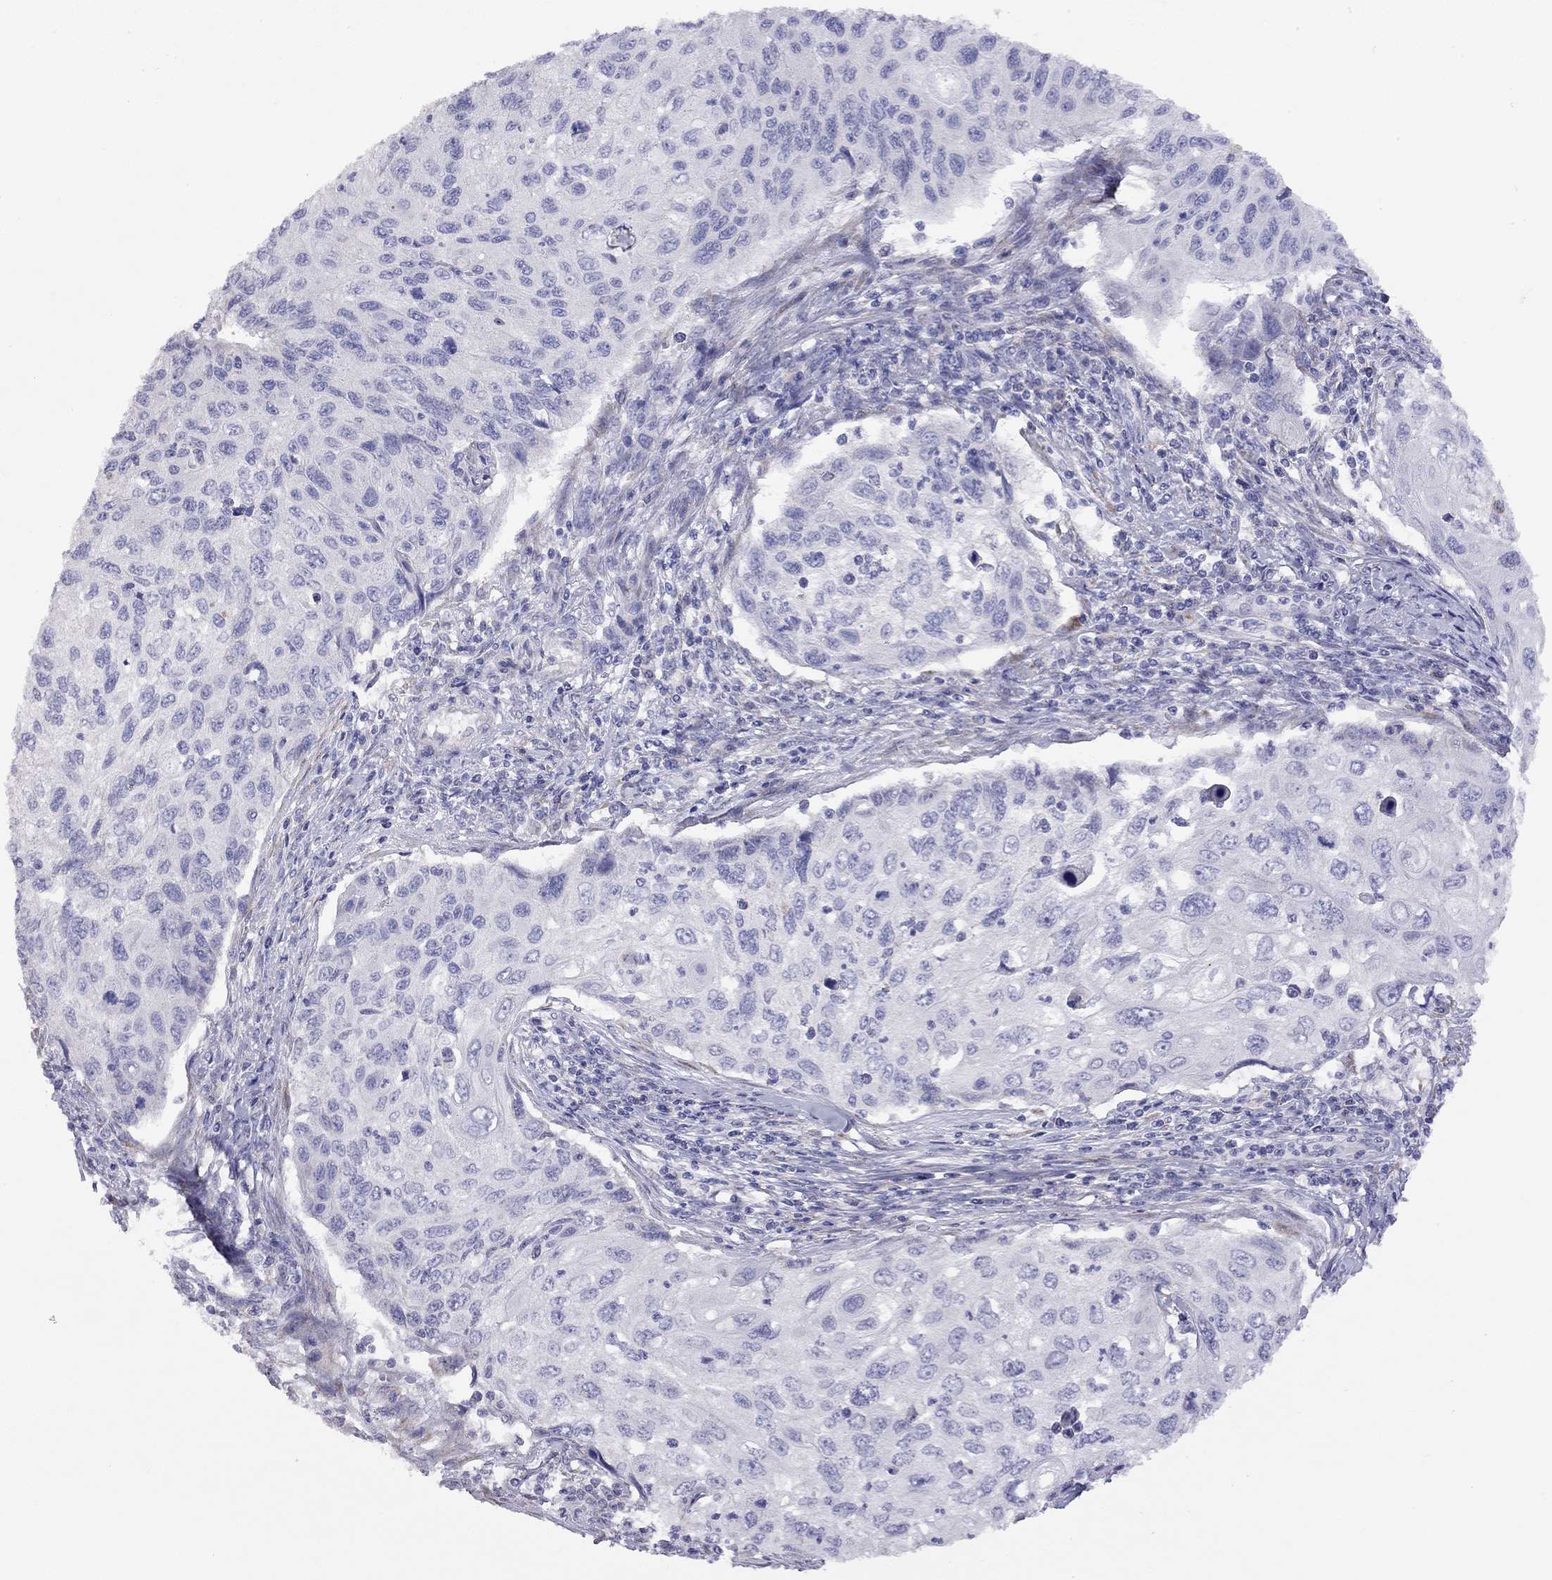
{"staining": {"intensity": "negative", "quantity": "none", "location": "none"}, "tissue": "cervical cancer", "cell_type": "Tumor cells", "image_type": "cancer", "snomed": [{"axis": "morphology", "description": "Squamous cell carcinoma, NOS"}, {"axis": "topography", "description": "Cervix"}], "caption": "A photomicrograph of human cervical squamous cell carcinoma is negative for staining in tumor cells.", "gene": "CPNE4", "patient": {"sex": "female", "age": 70}}